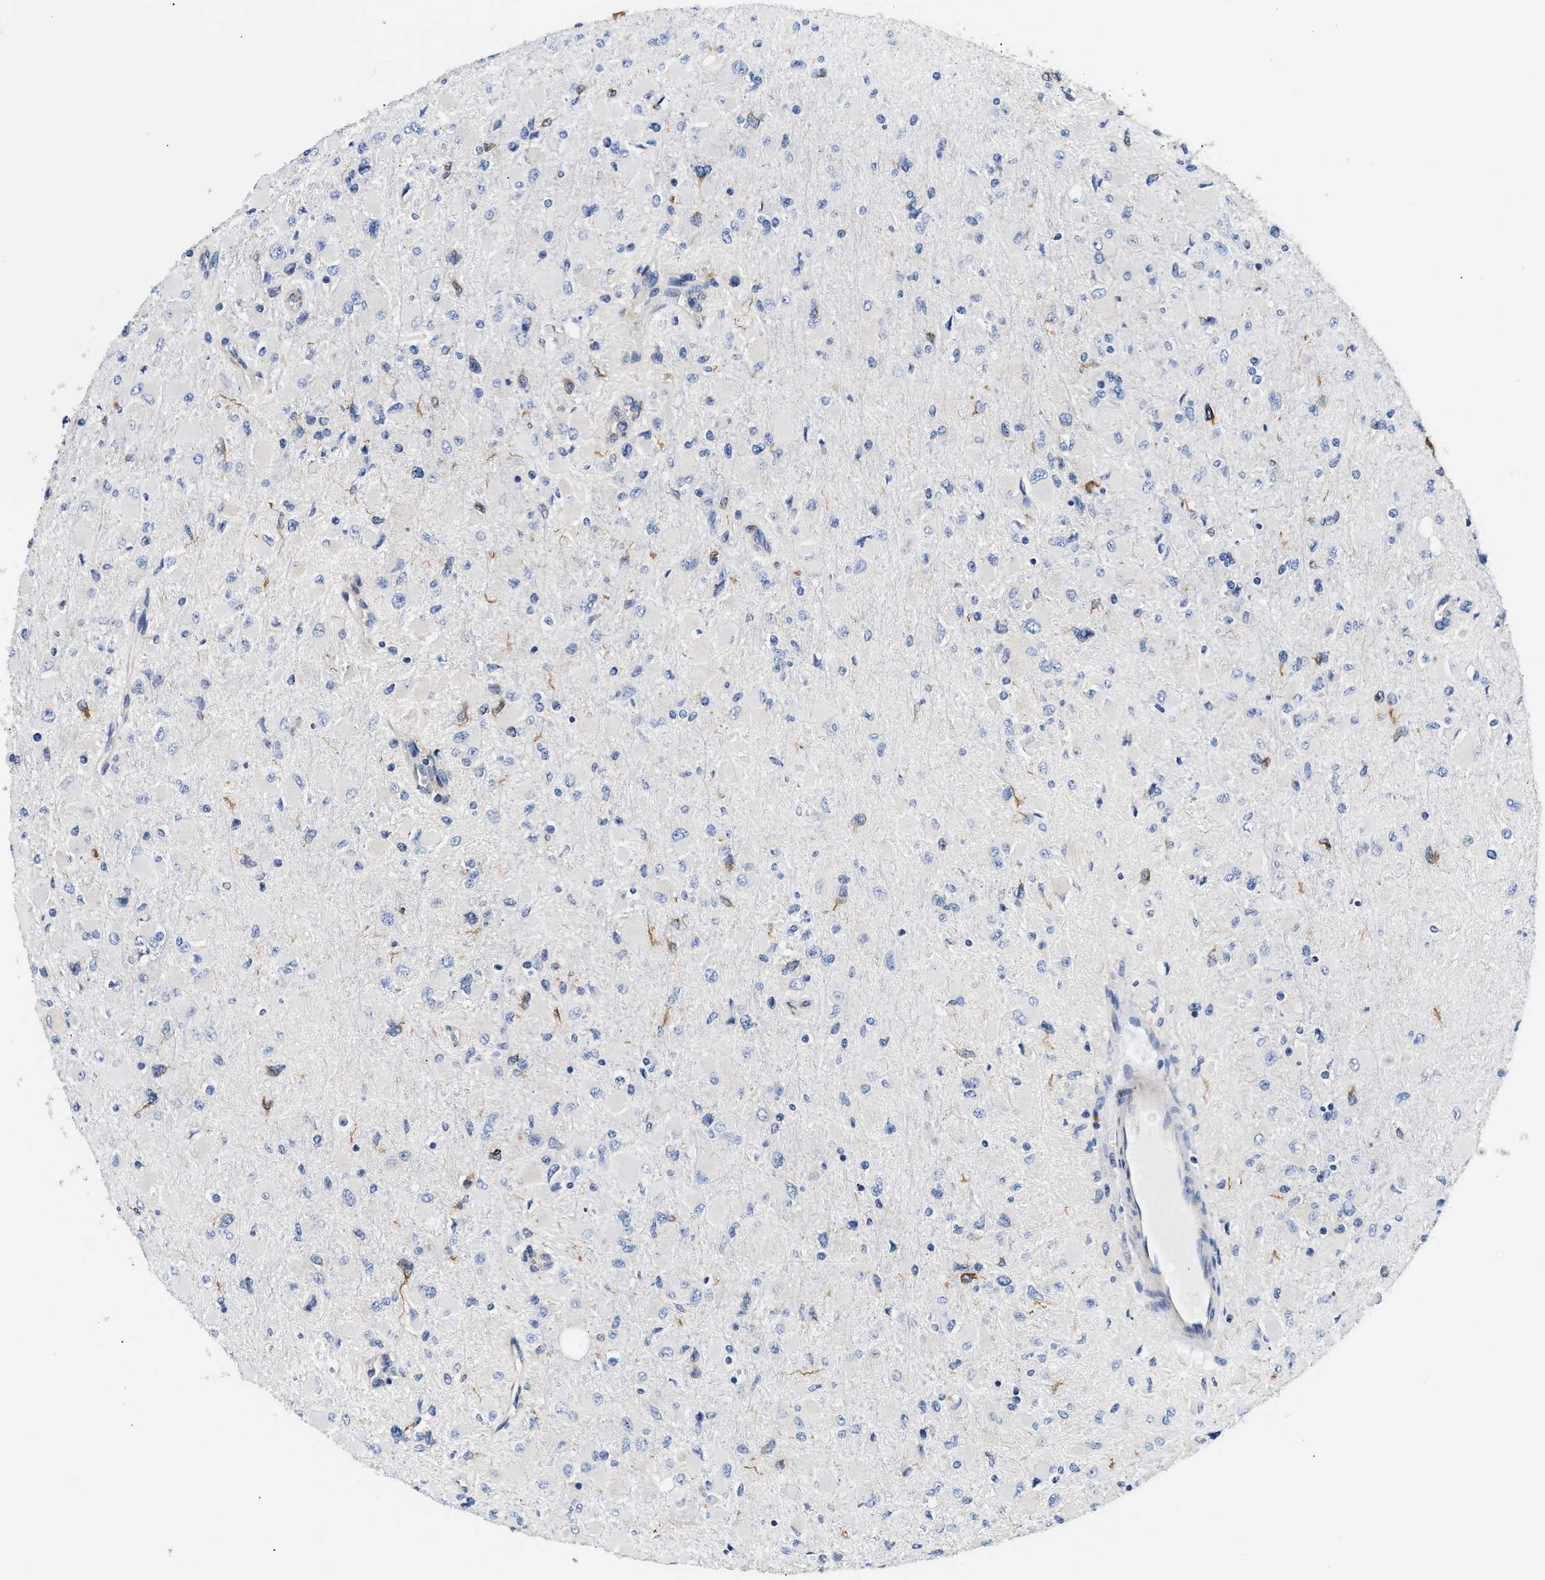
{"staining": {"intensity": "negative", "quantity": "none", "location": "none"}, "tissue": "glioma", "cell_type": "Tumor cells", "image_type": "cancer", "snomed": [{"axis": "morphology", "description": "Glioma, malignant, High grade"}, {"axis": "topography", "description": "Cerebral cortex"}], "caption": "Human glioma stained for a protein using IHC reveals no positivity in tumor cells.", "gene": "ACADVL", "patient": {"sex": "female", "age": 36}}